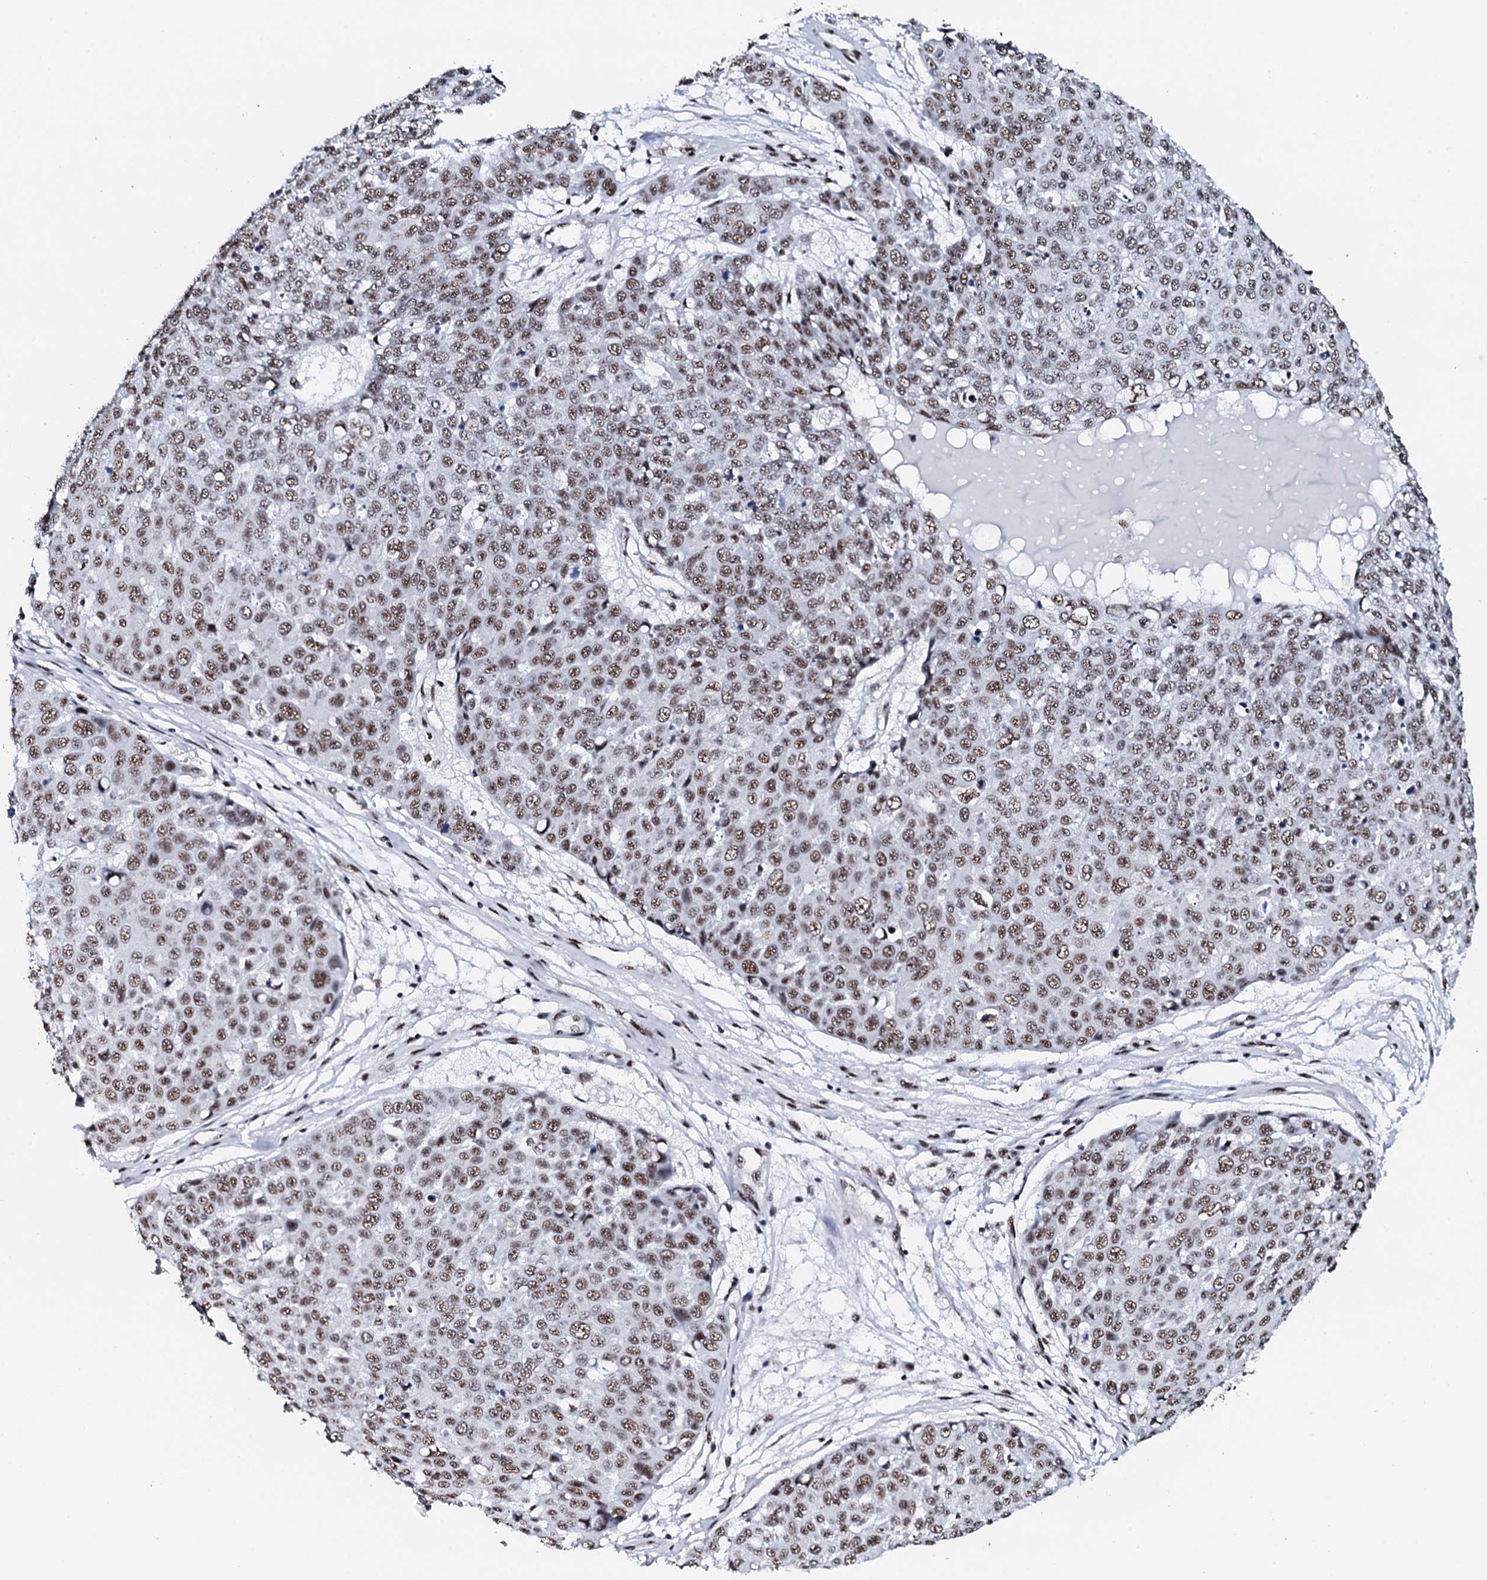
{"staining": {"intensity": "moderate", "quantity": ">75%", "location": "nuclear"}, "tissue": "skin cancer", "cell_type": "Tumor cells", "image_type": "cancer", "snomed": [{"axis": "morphology", "description": "Squamous cell carcinoma, NOS"}, {"axis": "topography", "description": "Skin"}], "caption": "DAB immunohistochemical staining of human skin cancer (squamous cell carcinoma) exhibits moderate nuclear protein staining in about >75% of tumor cells. (DAB = brown stain, brightfield microscopy at high magnification).", "gene": "NKAPD1", "patient": {"sex": "male", "age": 71}}